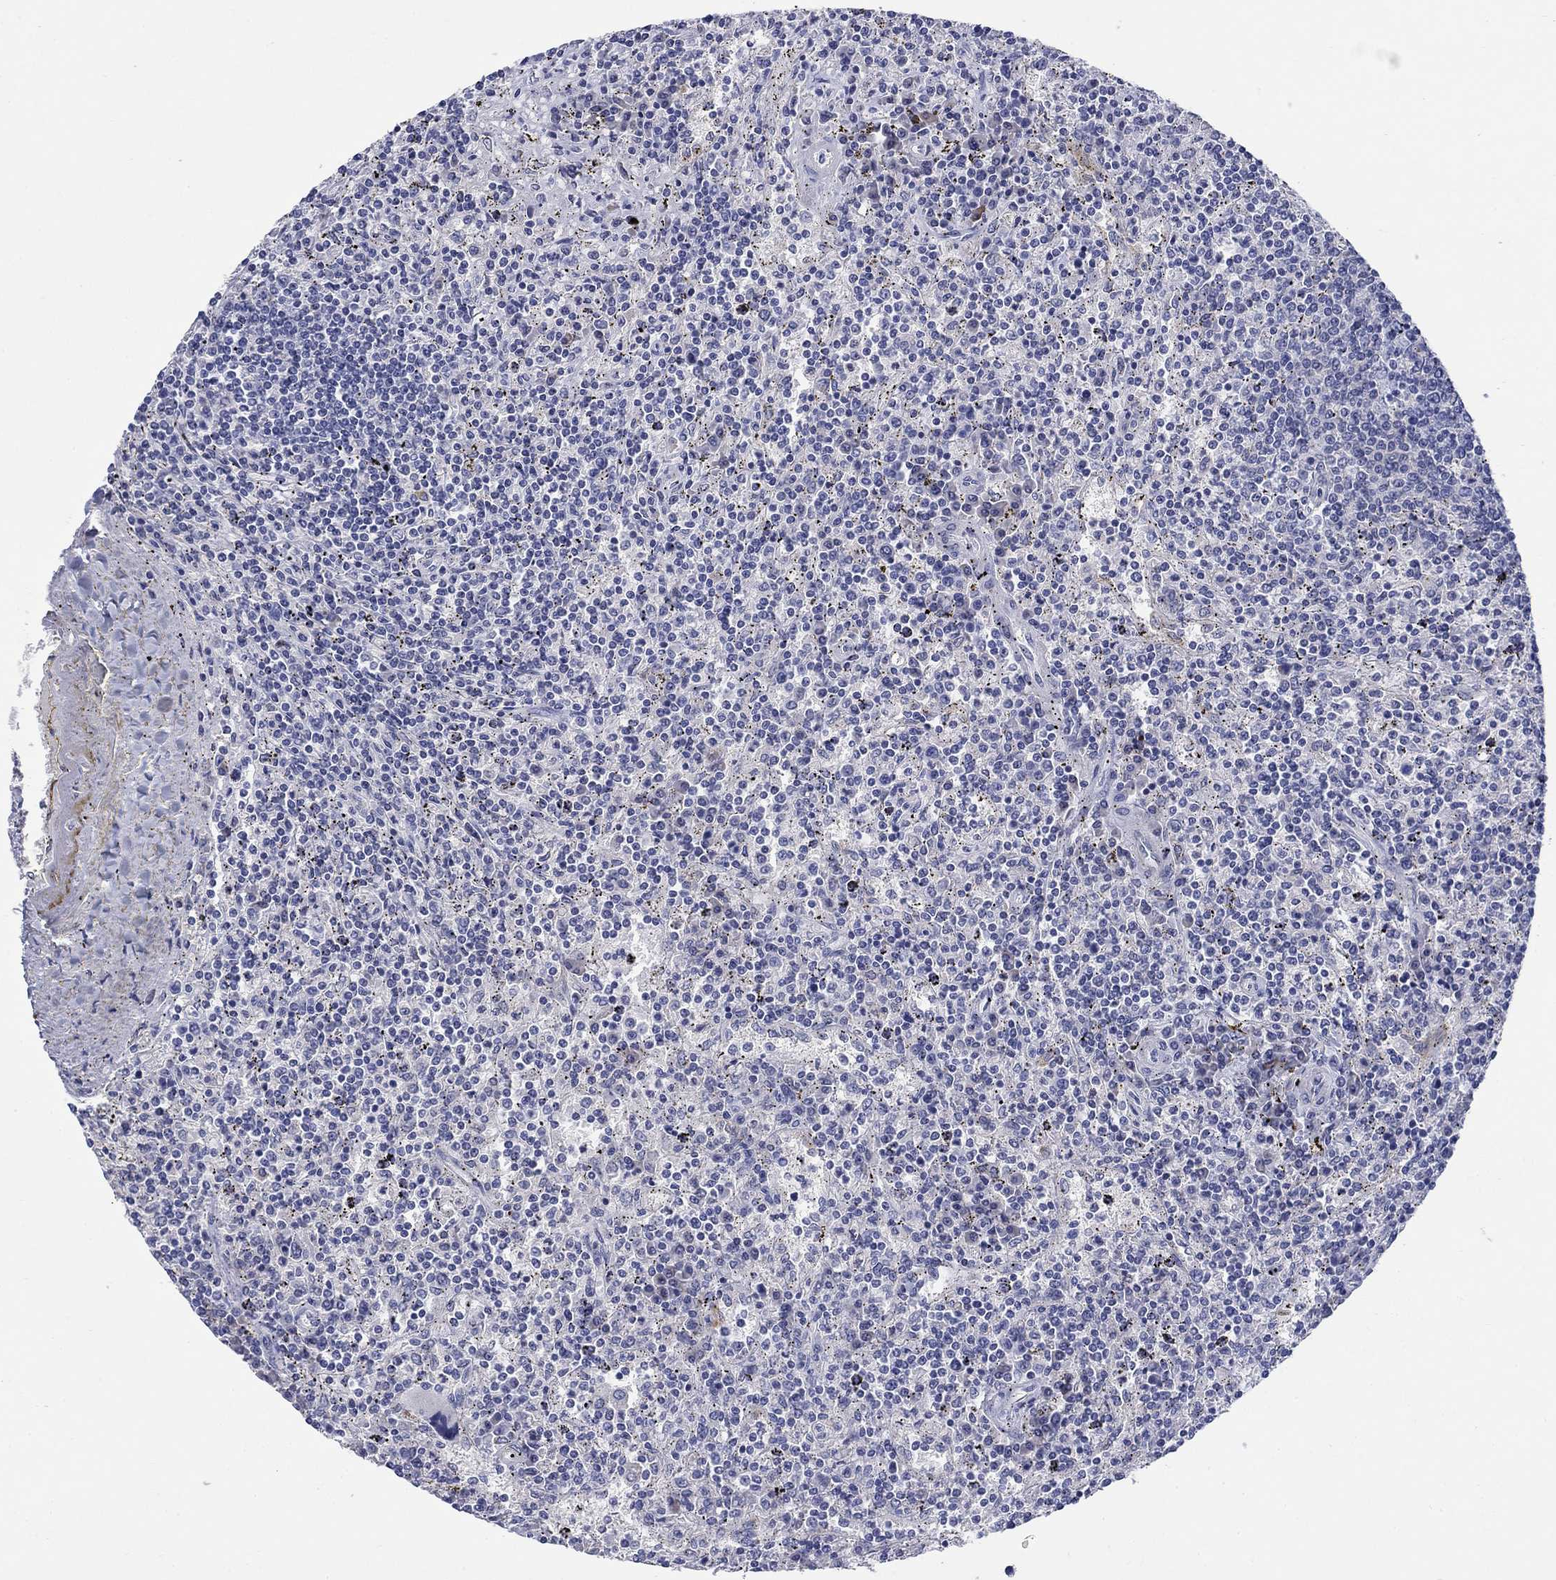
{"staining": {"intensity": "negative", "quantity": "none", "location": "none"}, "tissue": "lymphoma", "cell_type": "Tumor cells", "image_type": "cancer", "snomed": [{"axis": "morphology", "description": "Malignant lymphoma, non-Hodgkin's type, Low grade"}, {"axis": "topography", "description": "Spleen"}], "caption": "High magnification brightfield microscopy of malignant lymphoma, non-Hodgkin's type (low-grade) stained with DAB (brown) and counterstained with hematoxylin (blue): tumor cells show no significant staining.", "gene": "PTPRZ1", "patient": {"sex": "male", "age": 62}}